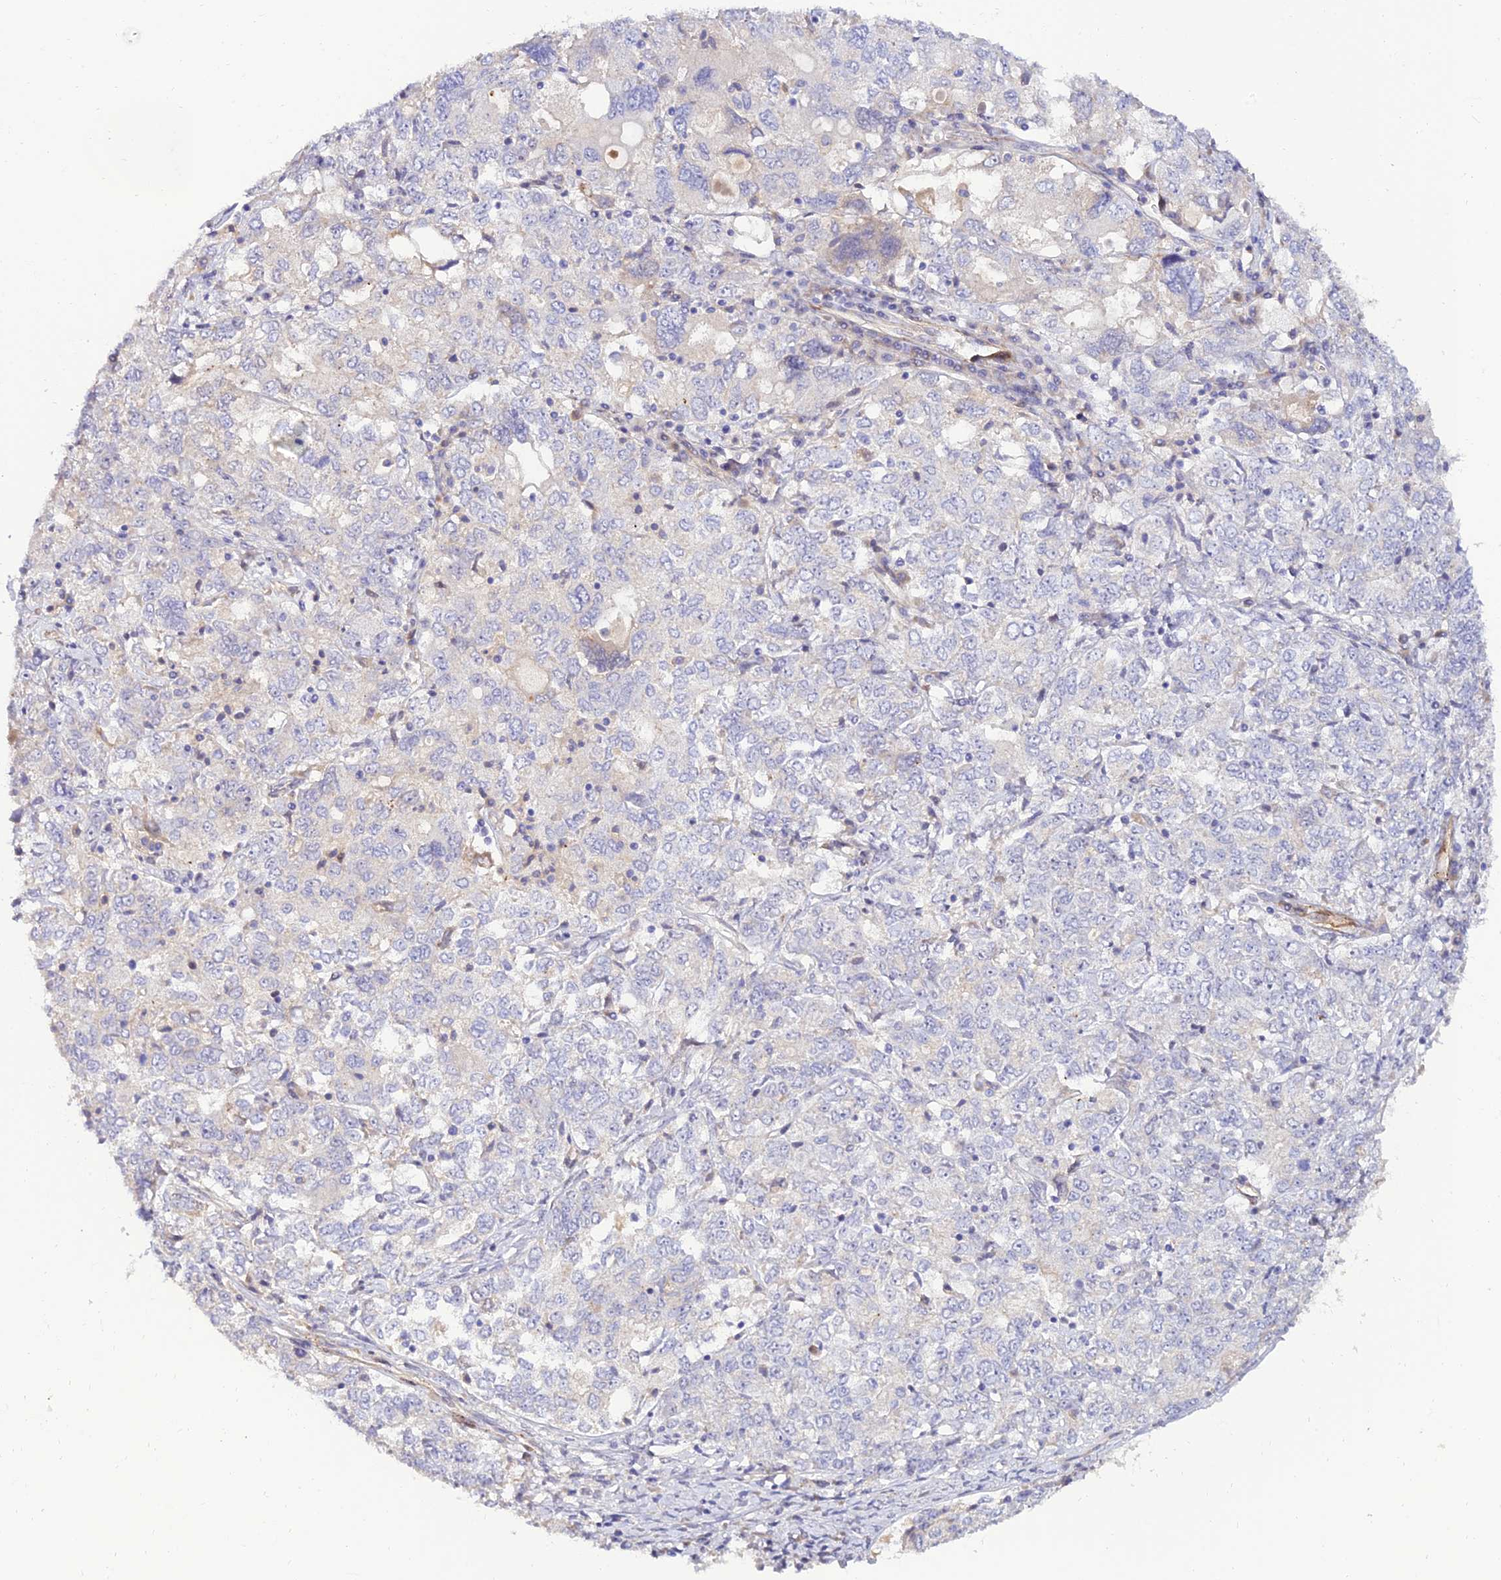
{"staining": {"intensity": "negative", "quantity": "none", "location": "none"}, "tissue": "ovarian cancer", "cell_type": "Tumor cells", "image_type": "cancer", "snomed": [{"axis": "morphology", "description": "Carcinoma, endometroid"}, {"axis": "topography", "description": "Ovary"}], "caption": "A high-resolution photomicrograph shows IHC staining of endometroid carcinoma (ovarian), which exhibits no significant expression in tumor cells. (Immunohistochemistry (ihc), brightfield microscopy, high magnification).", "gene": "ALDH3B2", "patient": {"sex": "female", "age": 62}}